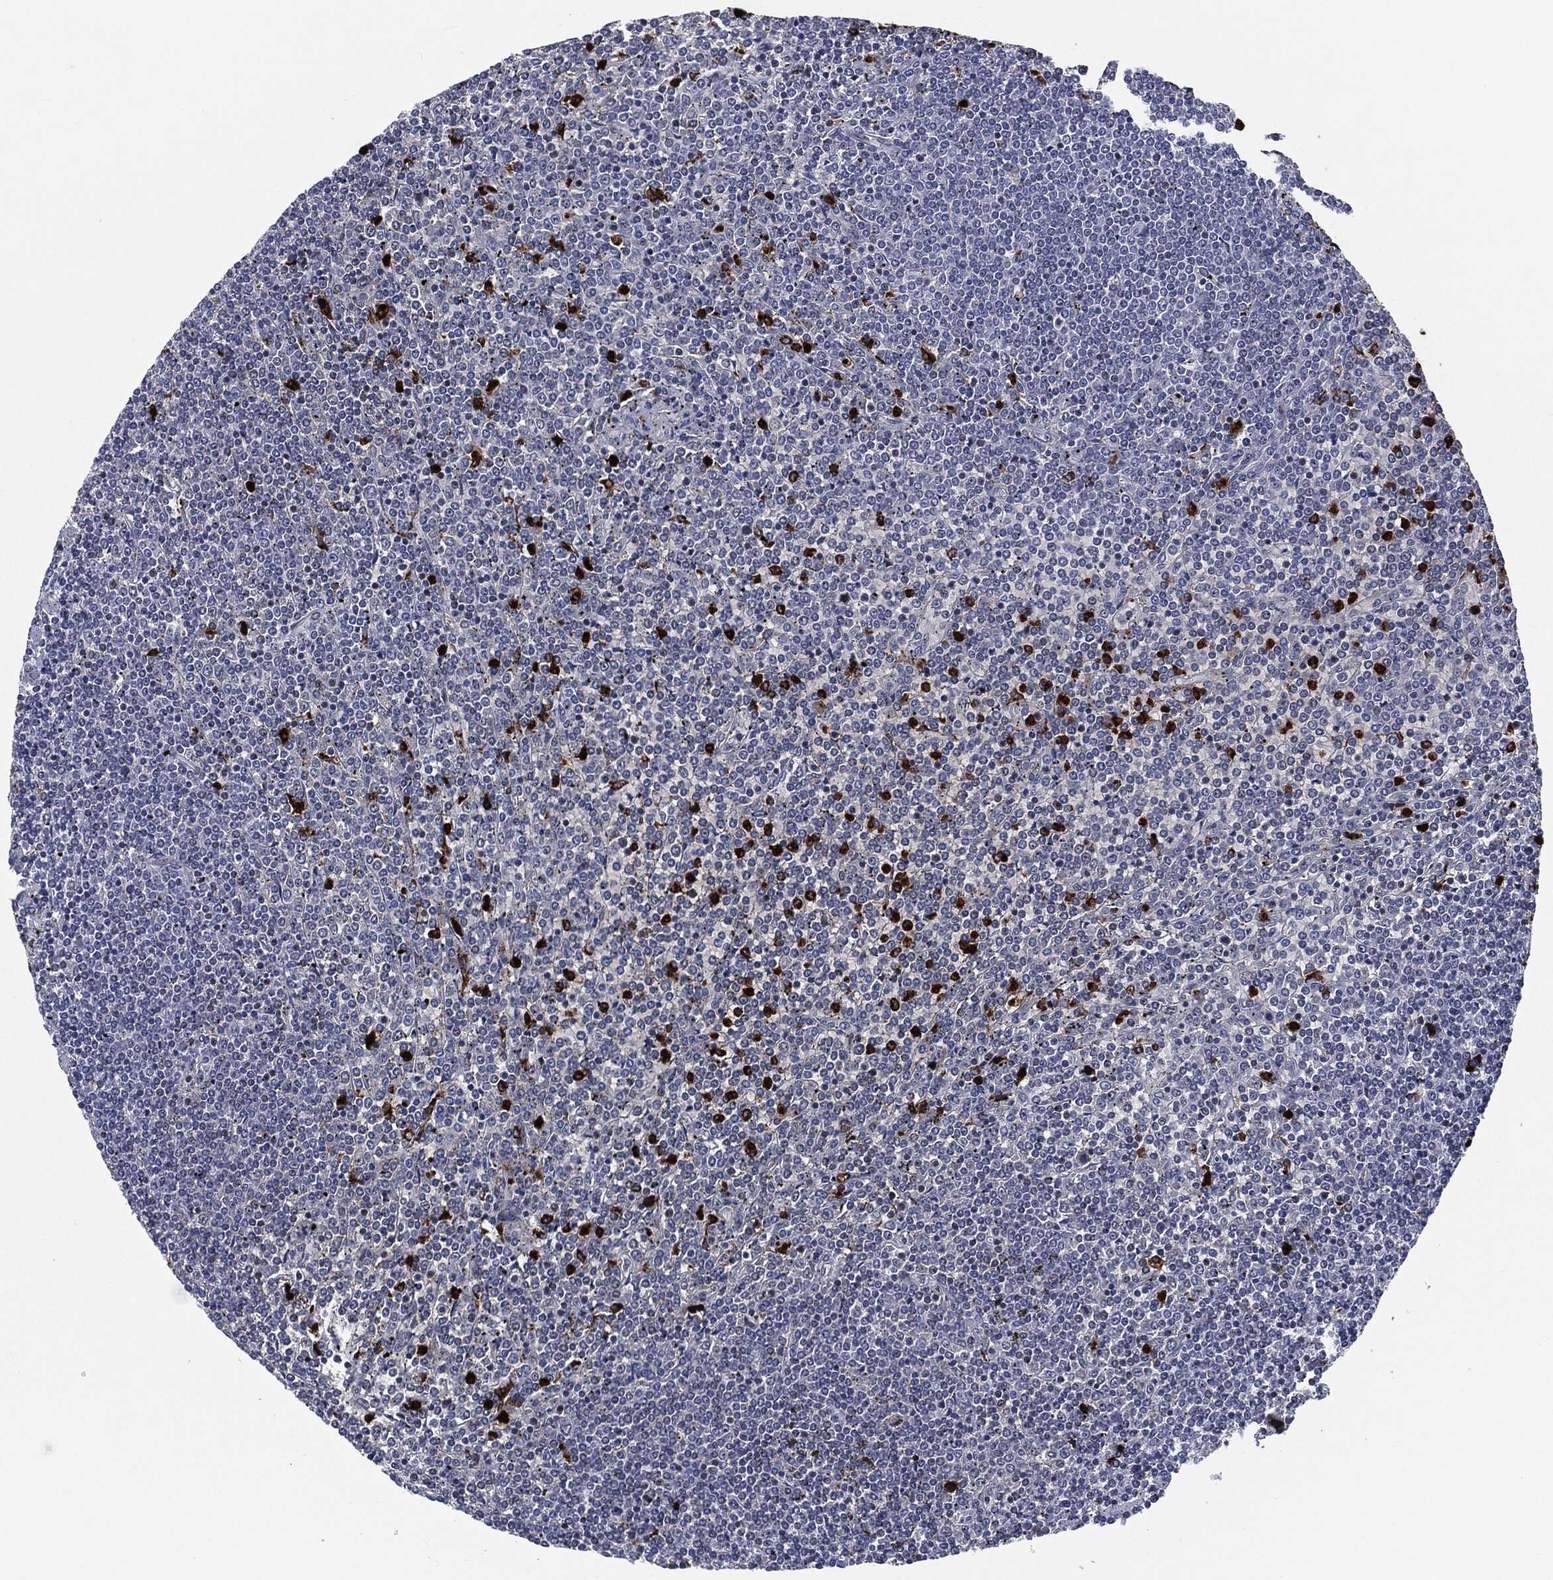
{"staining": {"intensity": "negative", "quantity": "none", "location": "none"}, "tissue": "lymphoma", "cell_type": "Tumor cells", "image_type": "cancer", "snomed": [{"axis": "morphology", "description": "Malignant lymphoma, non-Hodgkin's type, Low grade"}, {"axis": "topography", "description": "Spleen"}], "caption": "This is an immunohistochemistry (IHC) image of malignant lymphoma, non-Hodgkin's type (low-grade). There is no staining in tumor cells.", "gene": "MPO", "patient": {"sex": "female", "age": 19}}